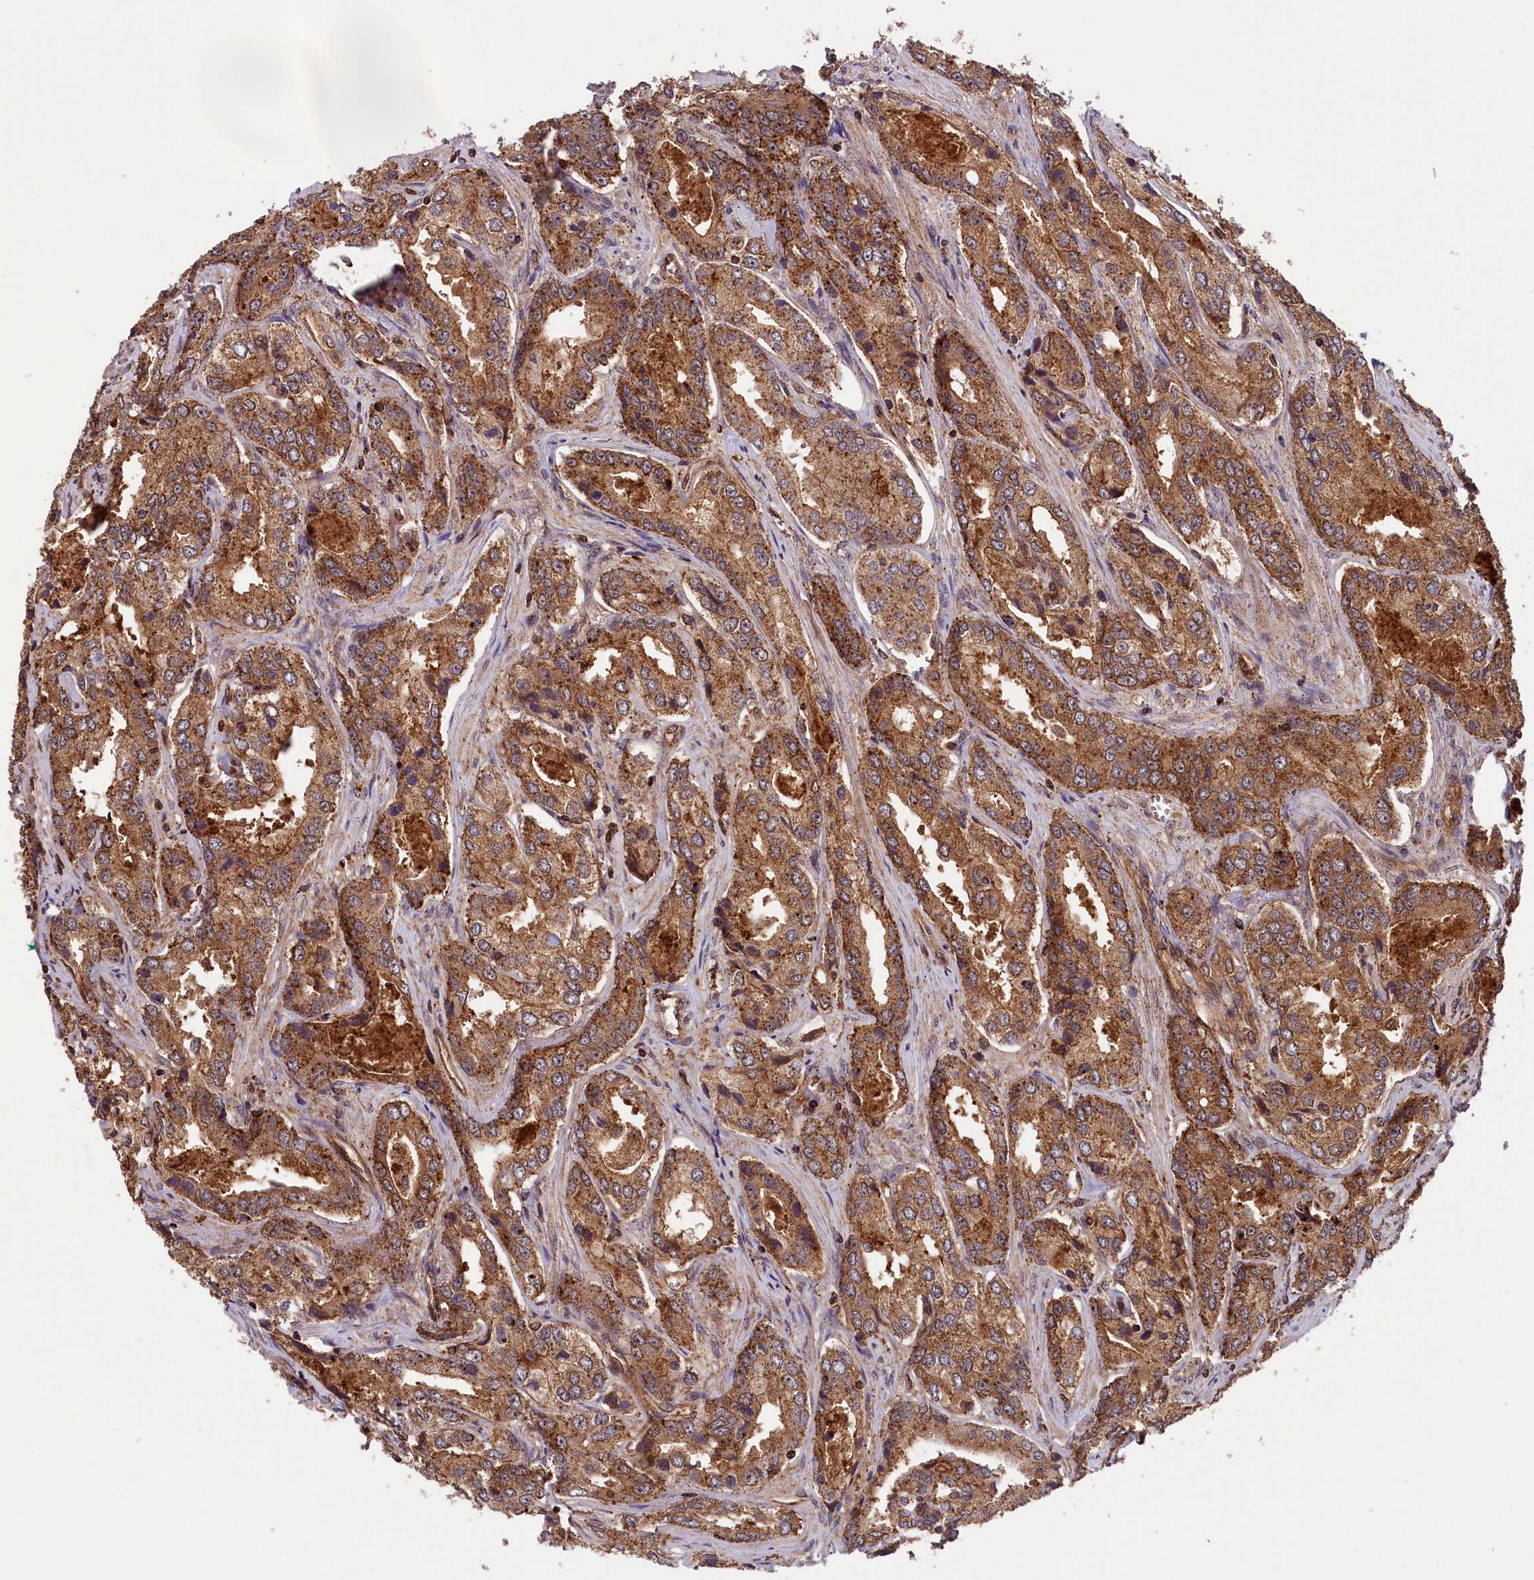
{"staining": {"intensity": "moderate", "quantity": ">75%", "location": "cytoplasmic/membranous"}, "tissue": "prostate cancer", "cell_type": "Tumor cells", "image_type": "cancer", "snomed": [{"axis": "morphology", "description": "Adenocarcinoma, Low grade"}, {"axis": "topography", "description": "Prostate"}], "caption": "Adenocarcinoma (low-grade) (prostate) tissue shows moderate cytoplasmic/membranous positivity in about >75% of tumor cells, visualized by immunohistochemistry.", "gene": "IST1", "patient": {"sex": "male", "age": 68}}